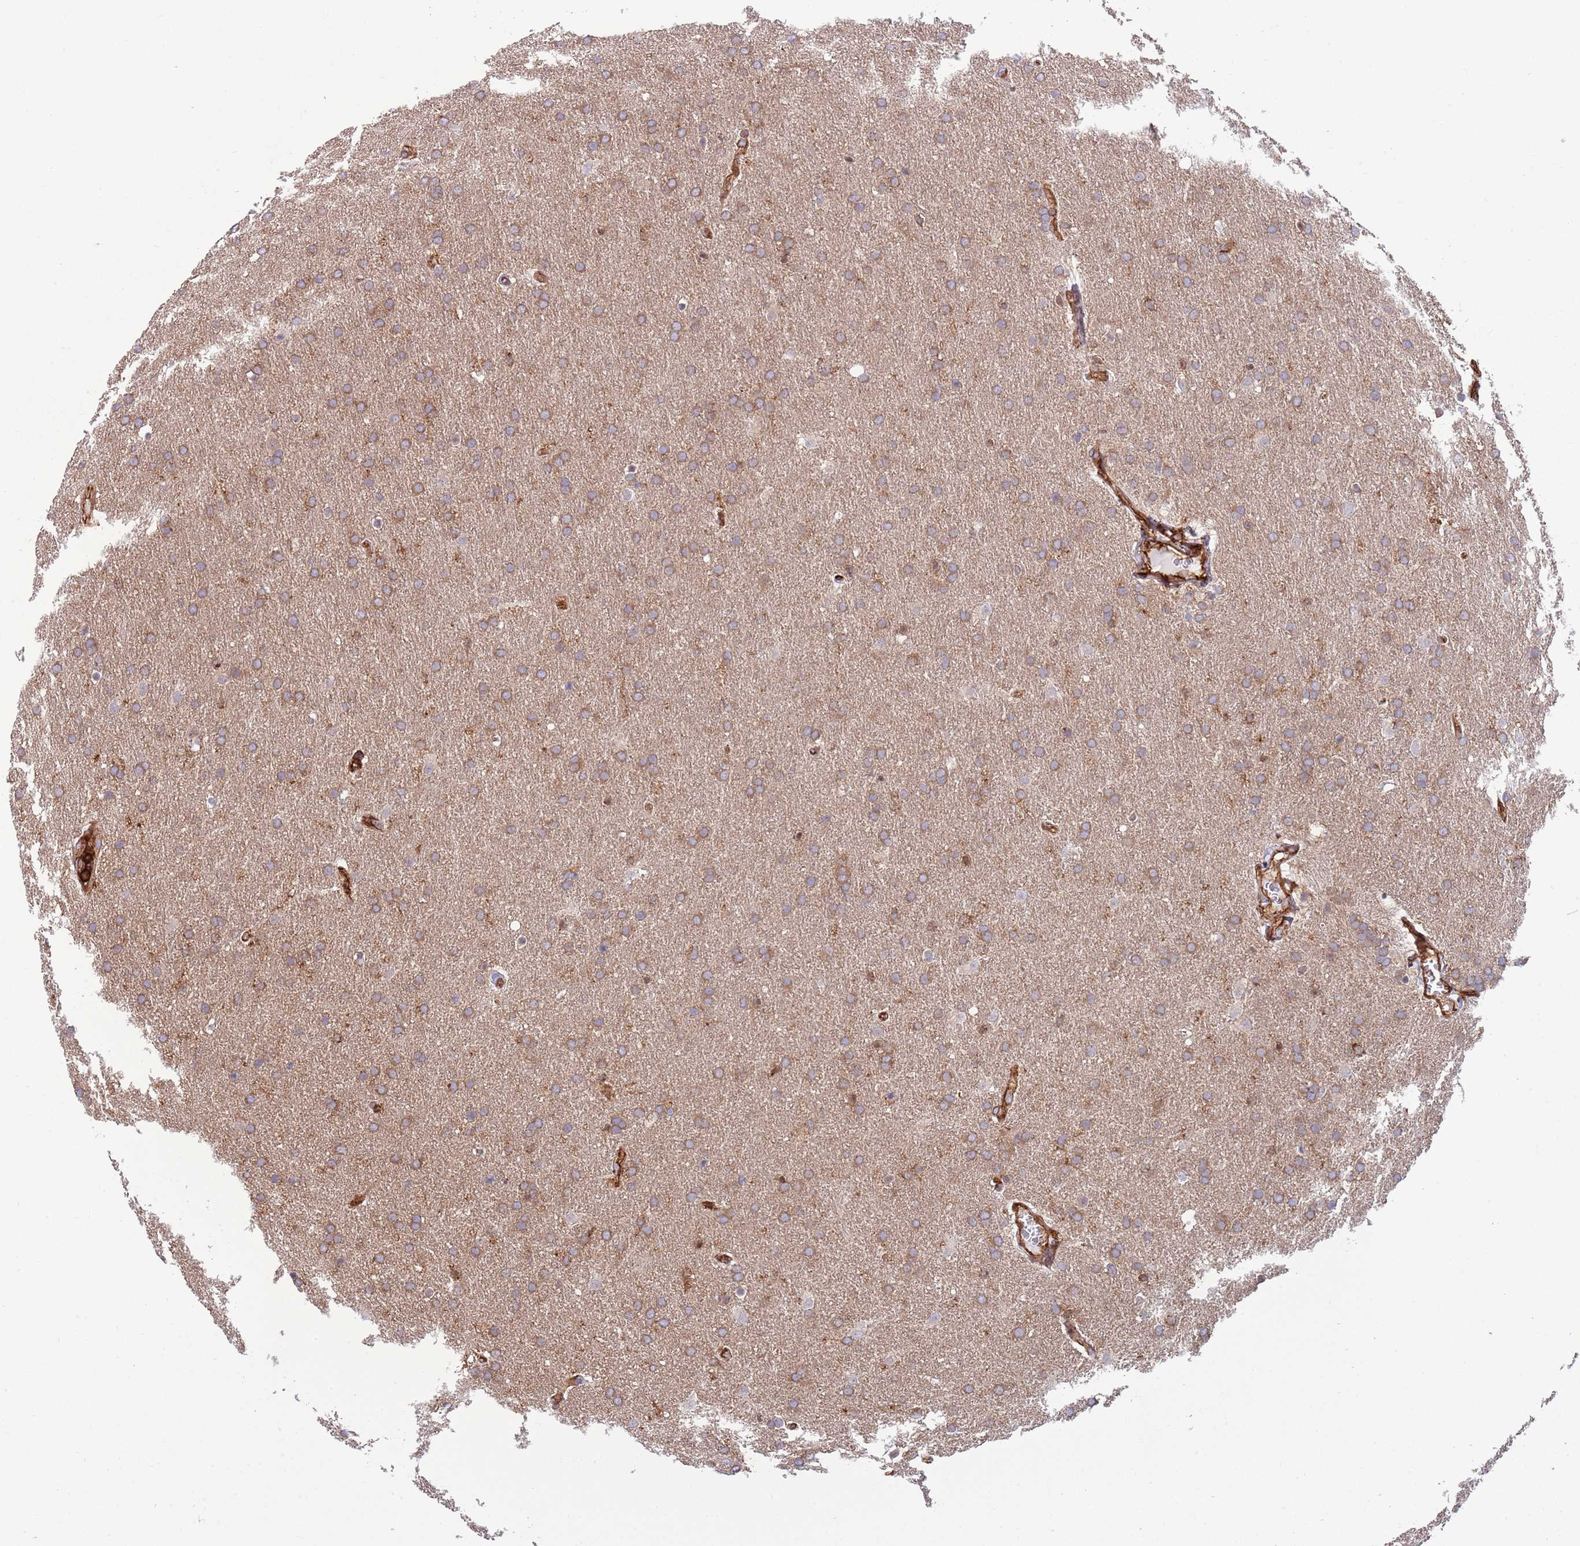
{"staining": {"intensity": "moderate", "quantity": "<25%", "location": "cytoplasmic/membranous"}, "tissue": "glioma", "cell_type": "Tumor cells", "image_type": "cancer", "snomed": [{"axis": "morphology", "description": "Glioma, malignant, Low grade"}, {"axis": "topography", "description": "Brain"}], "caption": "An IHC photomicrograph of tumor tissue is shown. Protein staining in brown labels moderate cytoplasmic/membranous positivity in glioma within tumor cells.", "gene": "KBTBD7", "patient": {"sex": "female", "age": 32}}